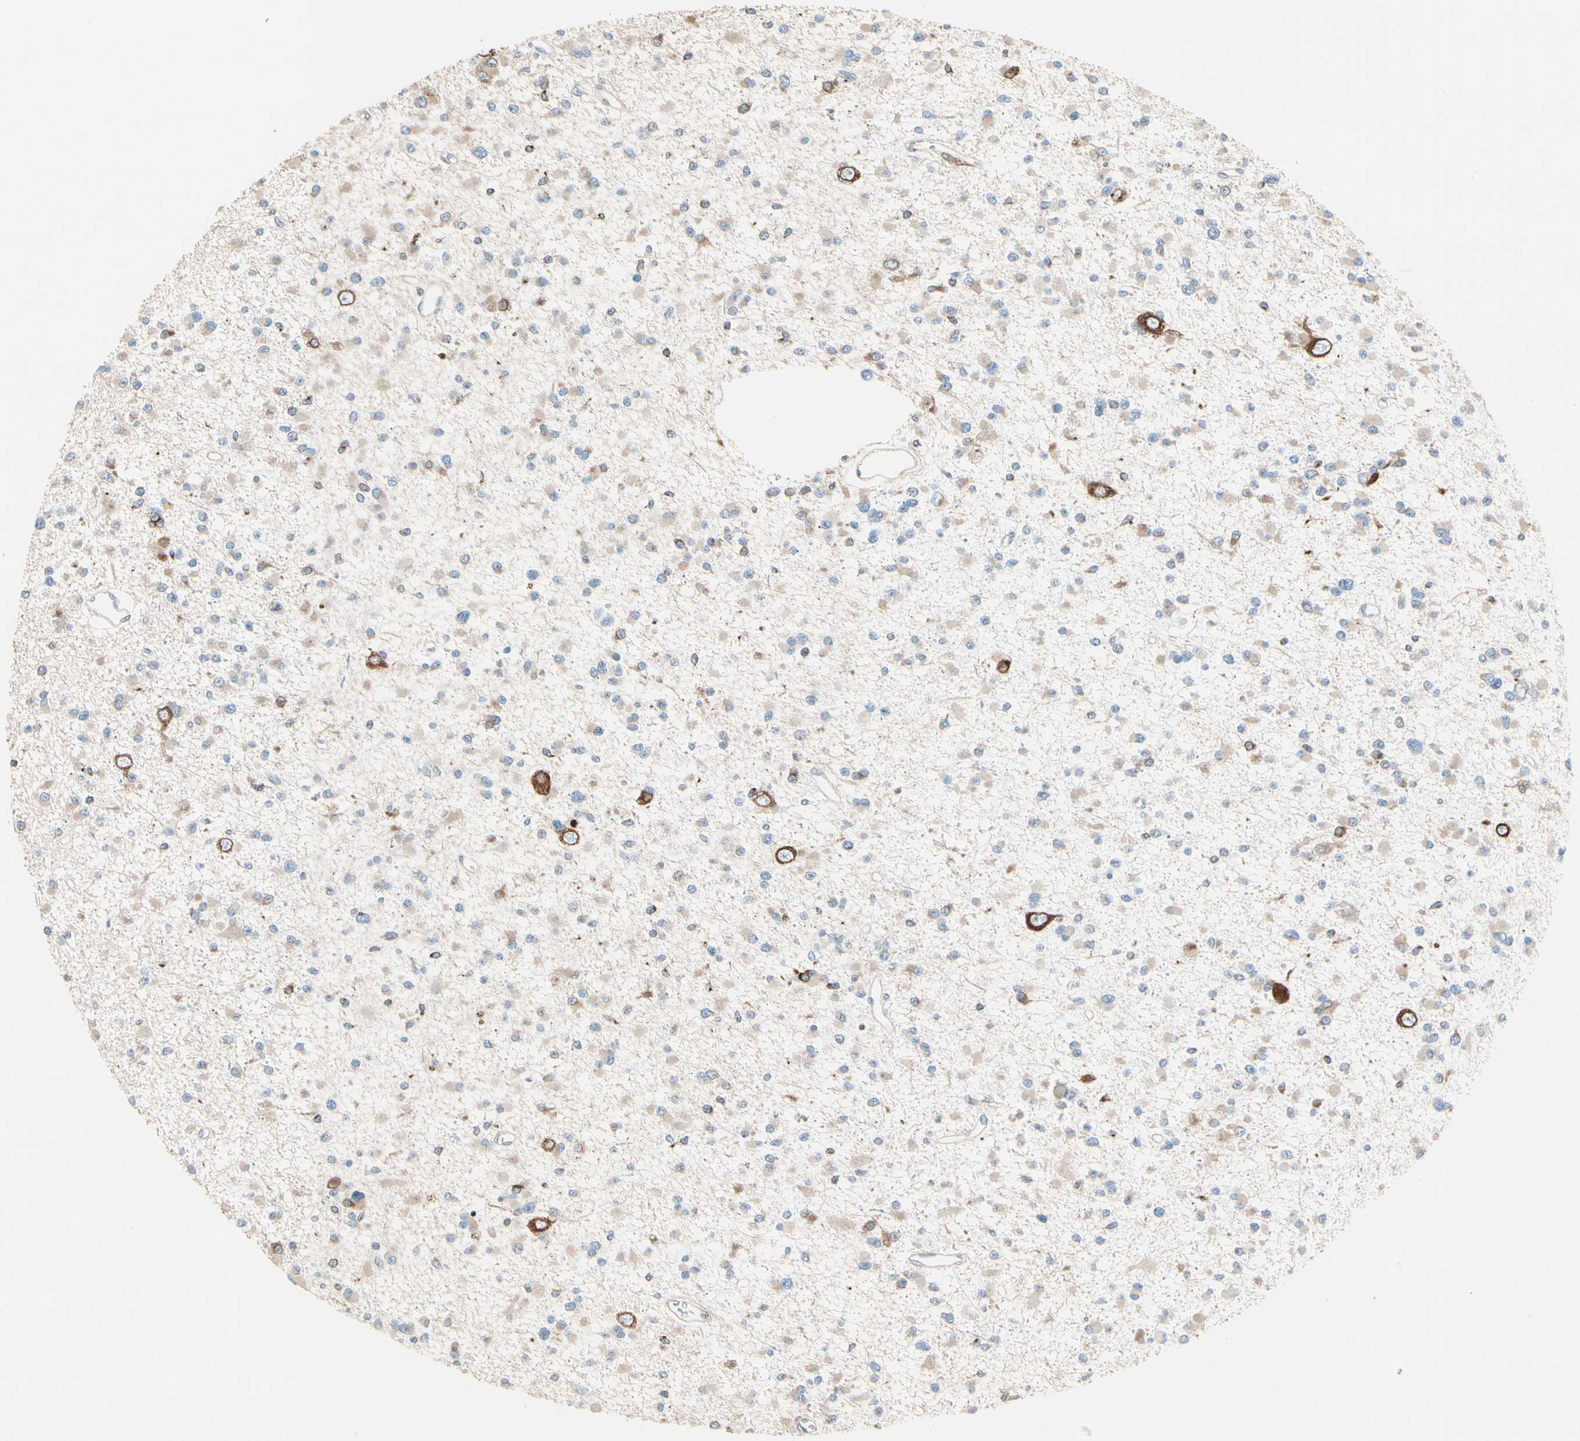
{"staining": {"intensity": "weak", "quantity": "25%-75%", "location": "cytoplasmic/membranous"}, "tissue": "glioma", "cell_type": "Tumor cells", "image_type": "cancer", "snomed": [{"axis": "morphology", "description": "Glioma, malignant, Low grade"}, {"axis": "topography", "description": "Brain"}], "caption": "This micrograph demonstrates immunohistochemistry staining of human malignant glioma (low-grade), with low weak cytoplasmic/membranous positivity in about 25%-75% of tumor cells.", "gene": "NUCB1", "patient": {"sex": "female", "age": 22}}